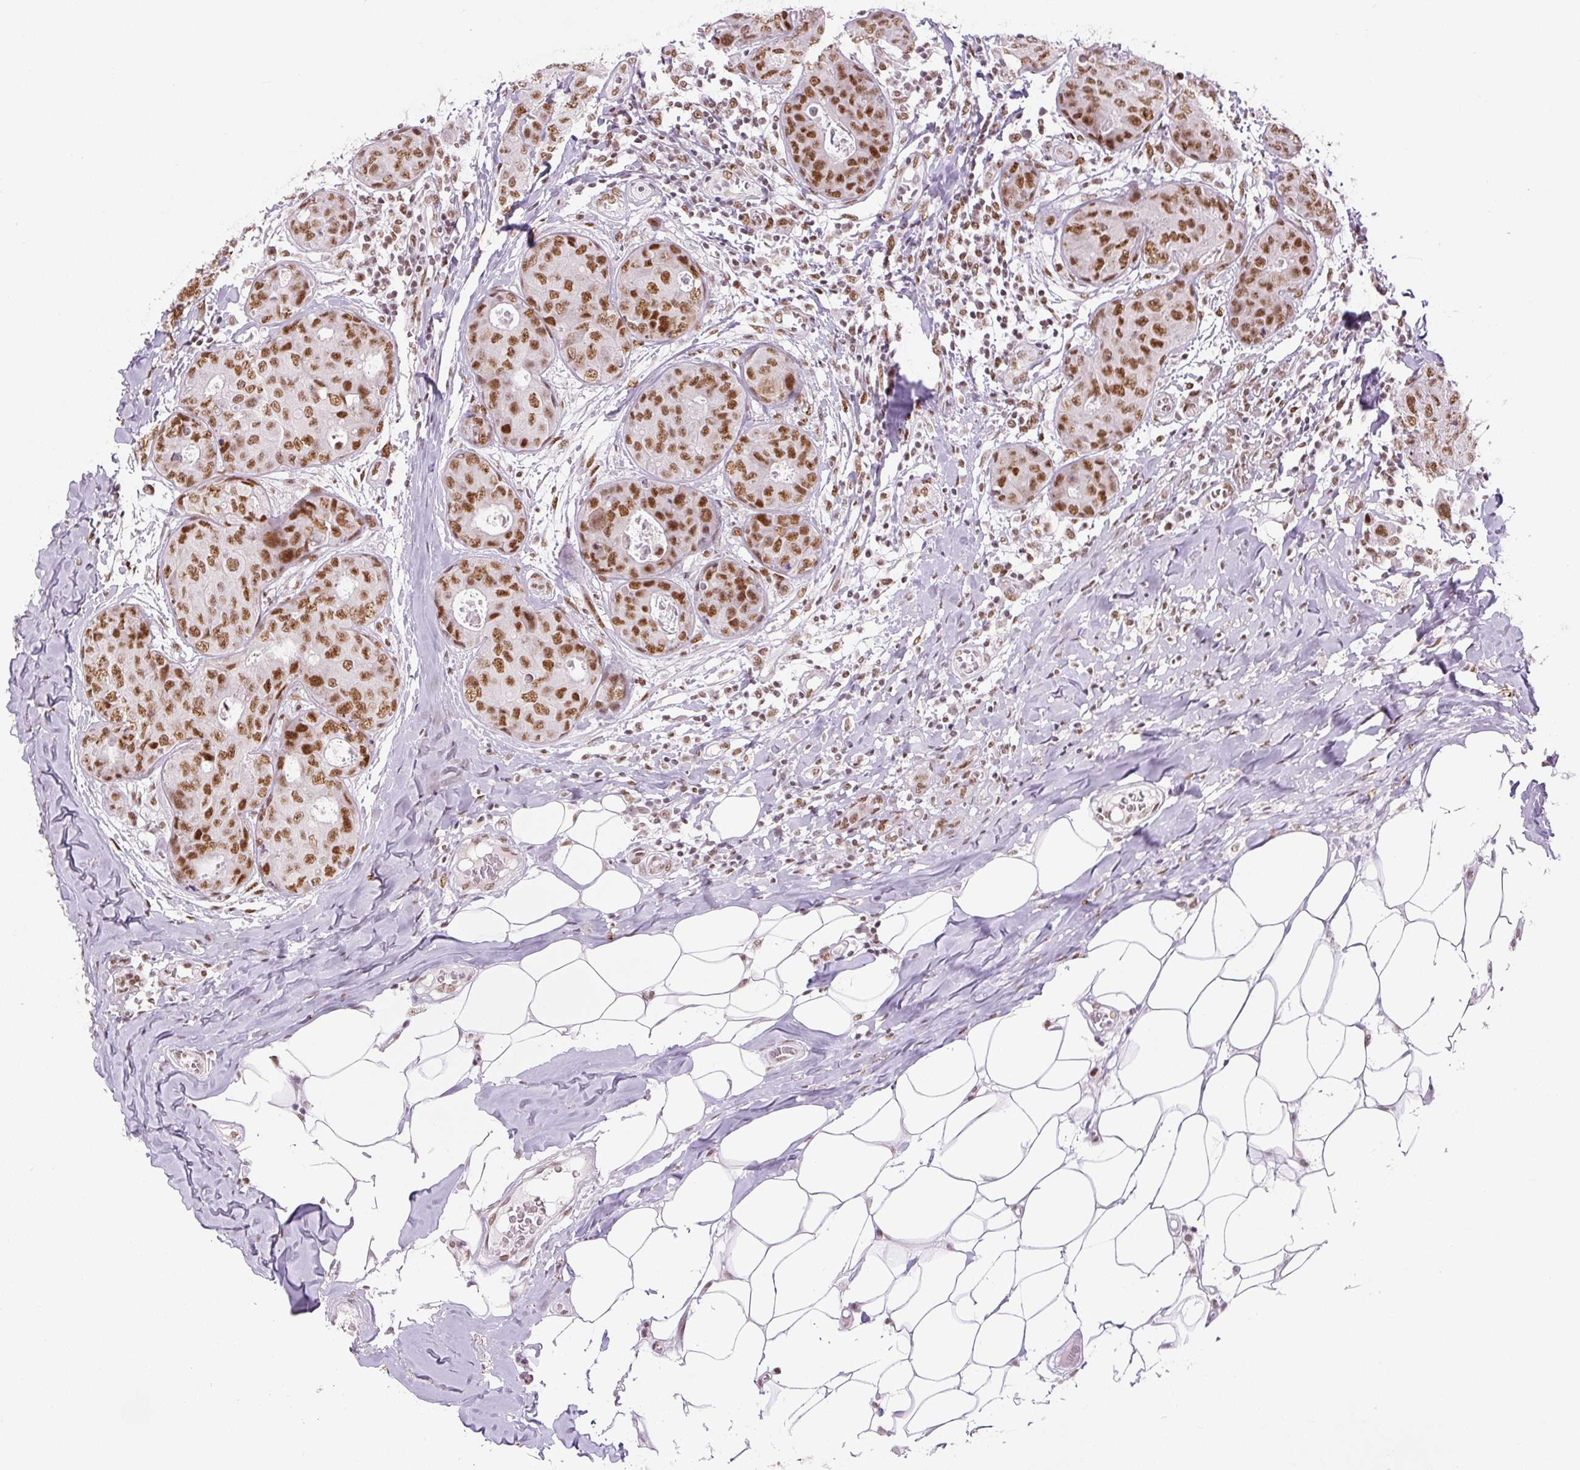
{"staining": {"intensity": "moderate", "quantity": ">75%", "location": "nuclear"}, "tissue": "breast cancer", "cell_type": "Tumor cells", "image_type": "cancer", "snomed": [{"axis": "morphology", "description": "Duct carcinoma"}, {"axis": "topography", "description": "Breast"}], "caption": "Moderate nuclear expression for a protein is present in about >75% of tumor cells of breast cancer (infiltrating ductal carcinoma) using IHC.", "gene": "FUS", "patient": {"sex": "female", "age": 43}}